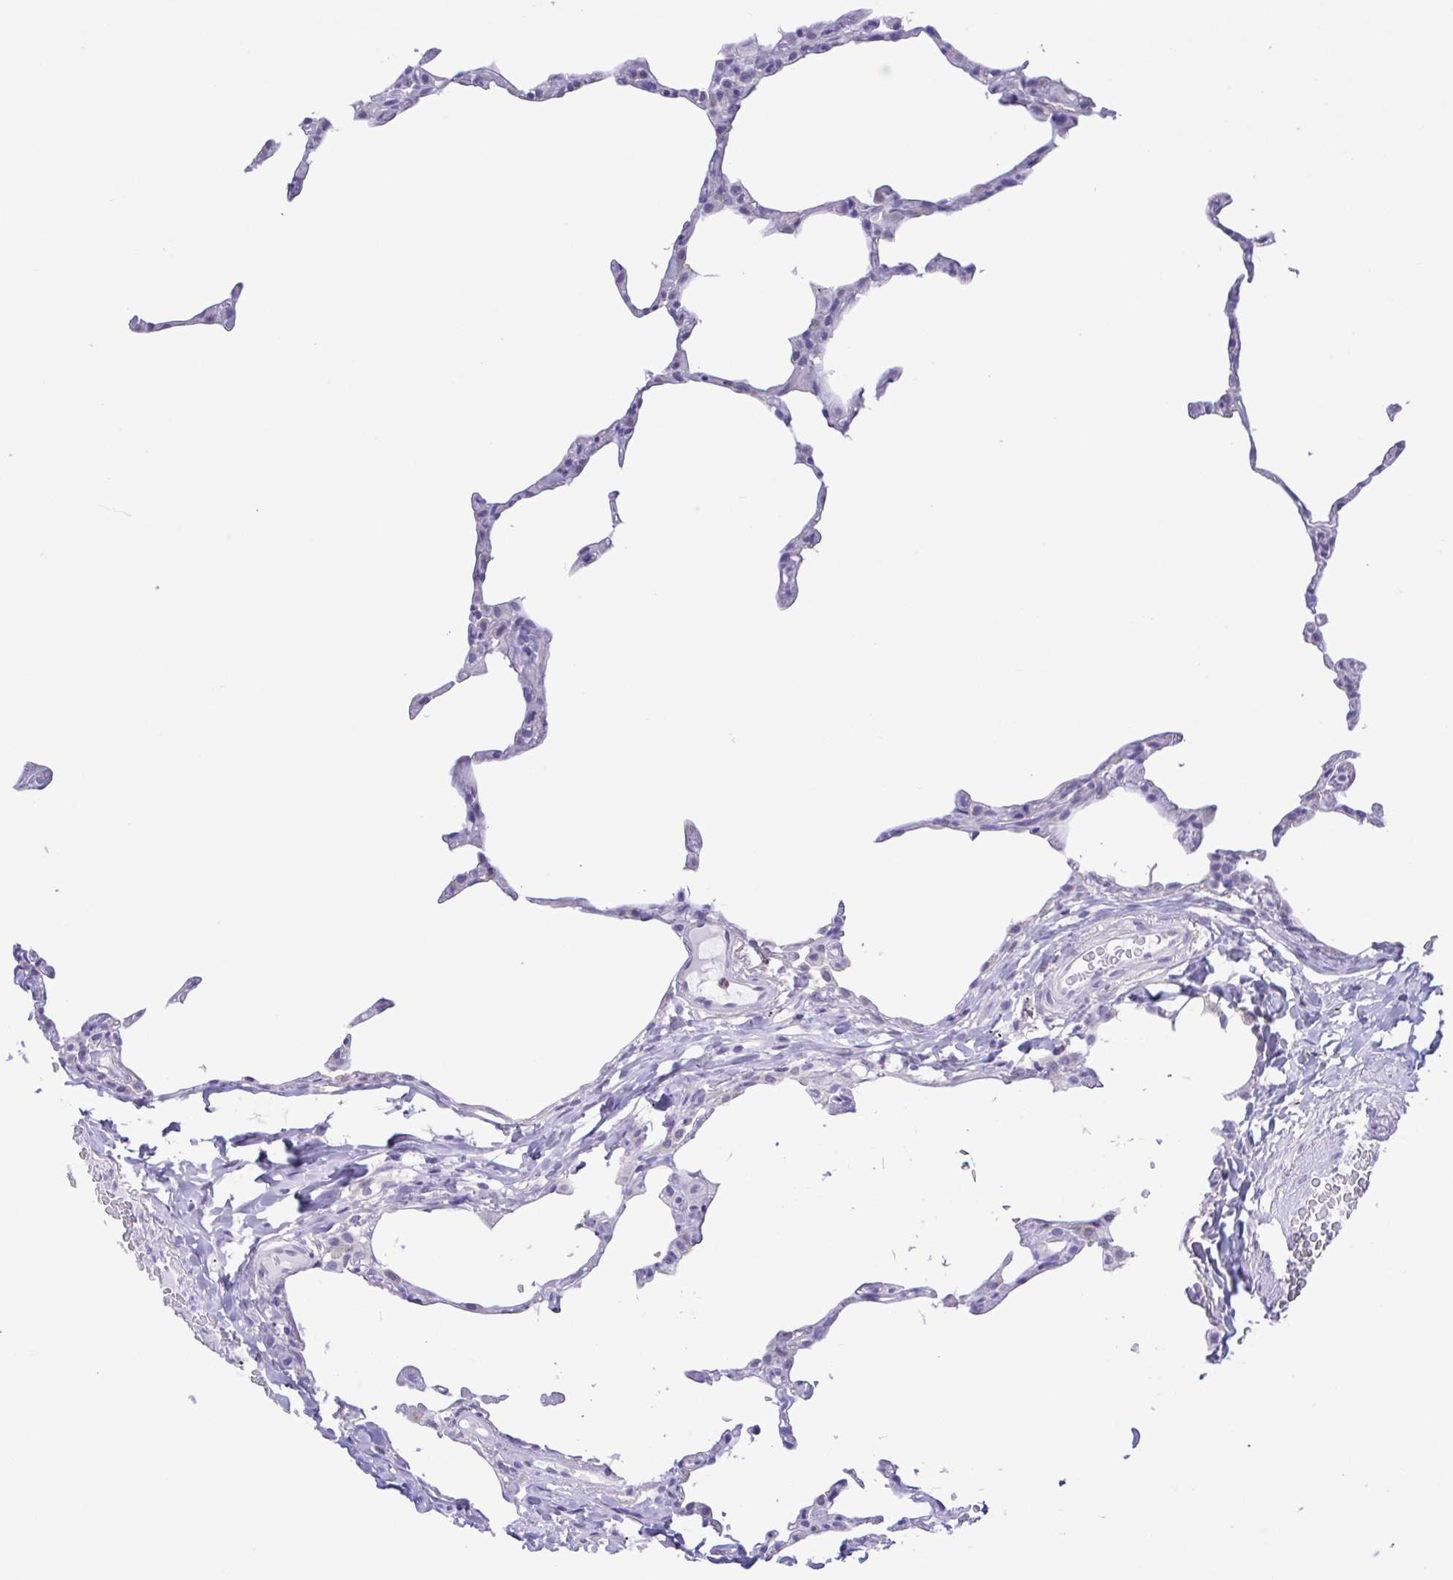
{"staining": {"intensity": "negative", "quantity": "none", "location": "none"}, "tissue": "lung", "cell_type": "Alveolar cells", "image_type": "normal", "snomed": [{"axis": "morphology", "description": "Normal tissue, NOS"}, {"axis": "topography", "description": "Lung"}], "caption": "High magnification brightfield microscopy of unremarkable lung stained with DAB (brown) and counterstained with hematoxylin (blue): alveolar cells show no significant staining.", "gene": "LDHC", "patient": {"sex": "female", "age": 57}}